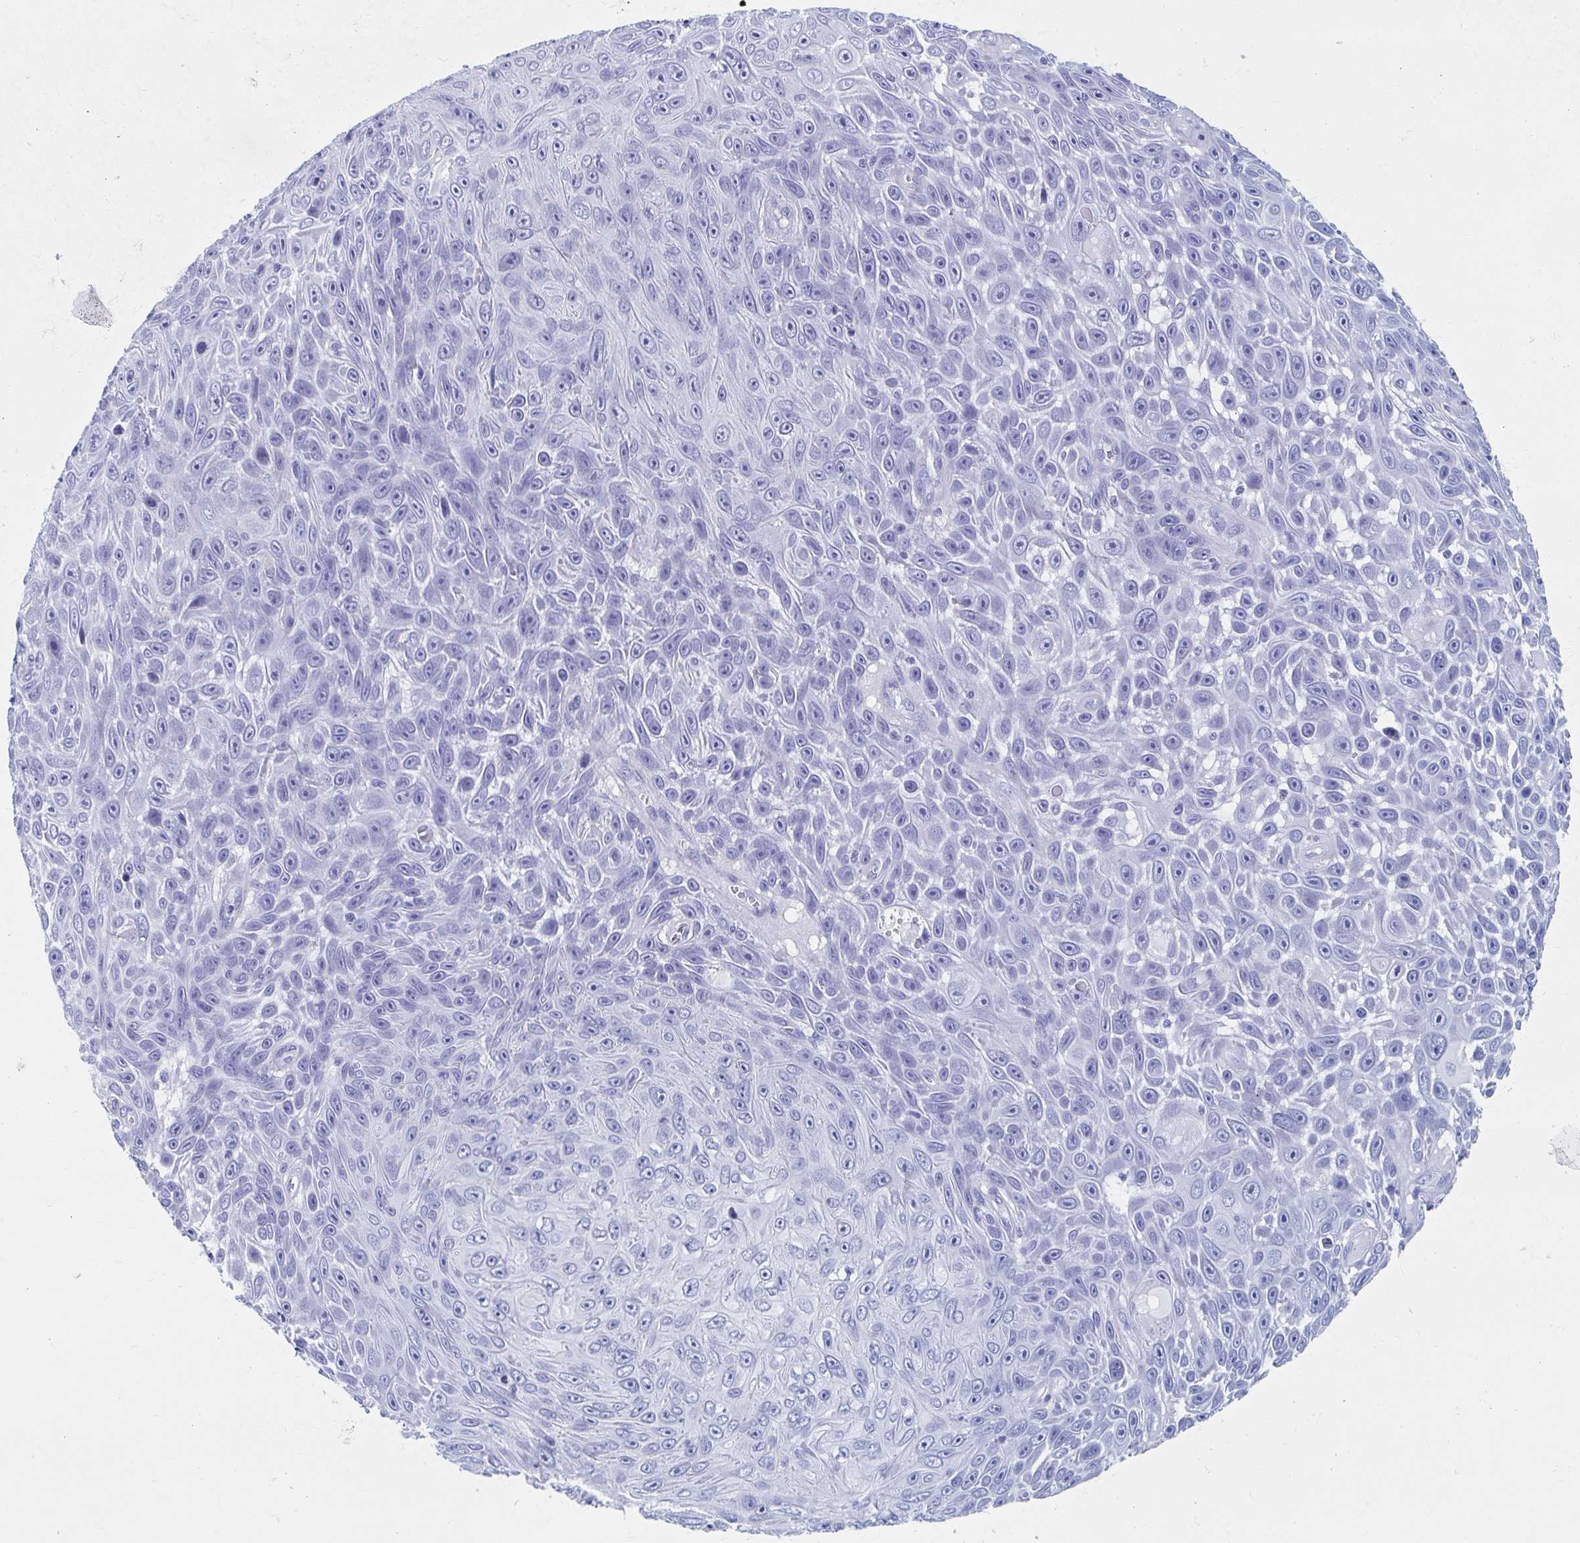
{"staining": {"intensity": "negative", "quantity": "none", "location": "none"}, "tissue": "skin cancer", "cell_type": "Tumor cells", "image_type": "cancer", "snomed": [{"axis": "morphology", "description": "Squamous cell carcinoma, NOS"}, {"axis": "topography", "description": "Skin"}], "caption": "This photomicrograph is of skin squamous cell carcinoma stained with immunohistochemistry to label a protein in brown with the nuclei are counter-stained blue. There is no expression in tumor cells.", "gene": "HDGFL1", "patient": {"sex": "male", "age": 82}}